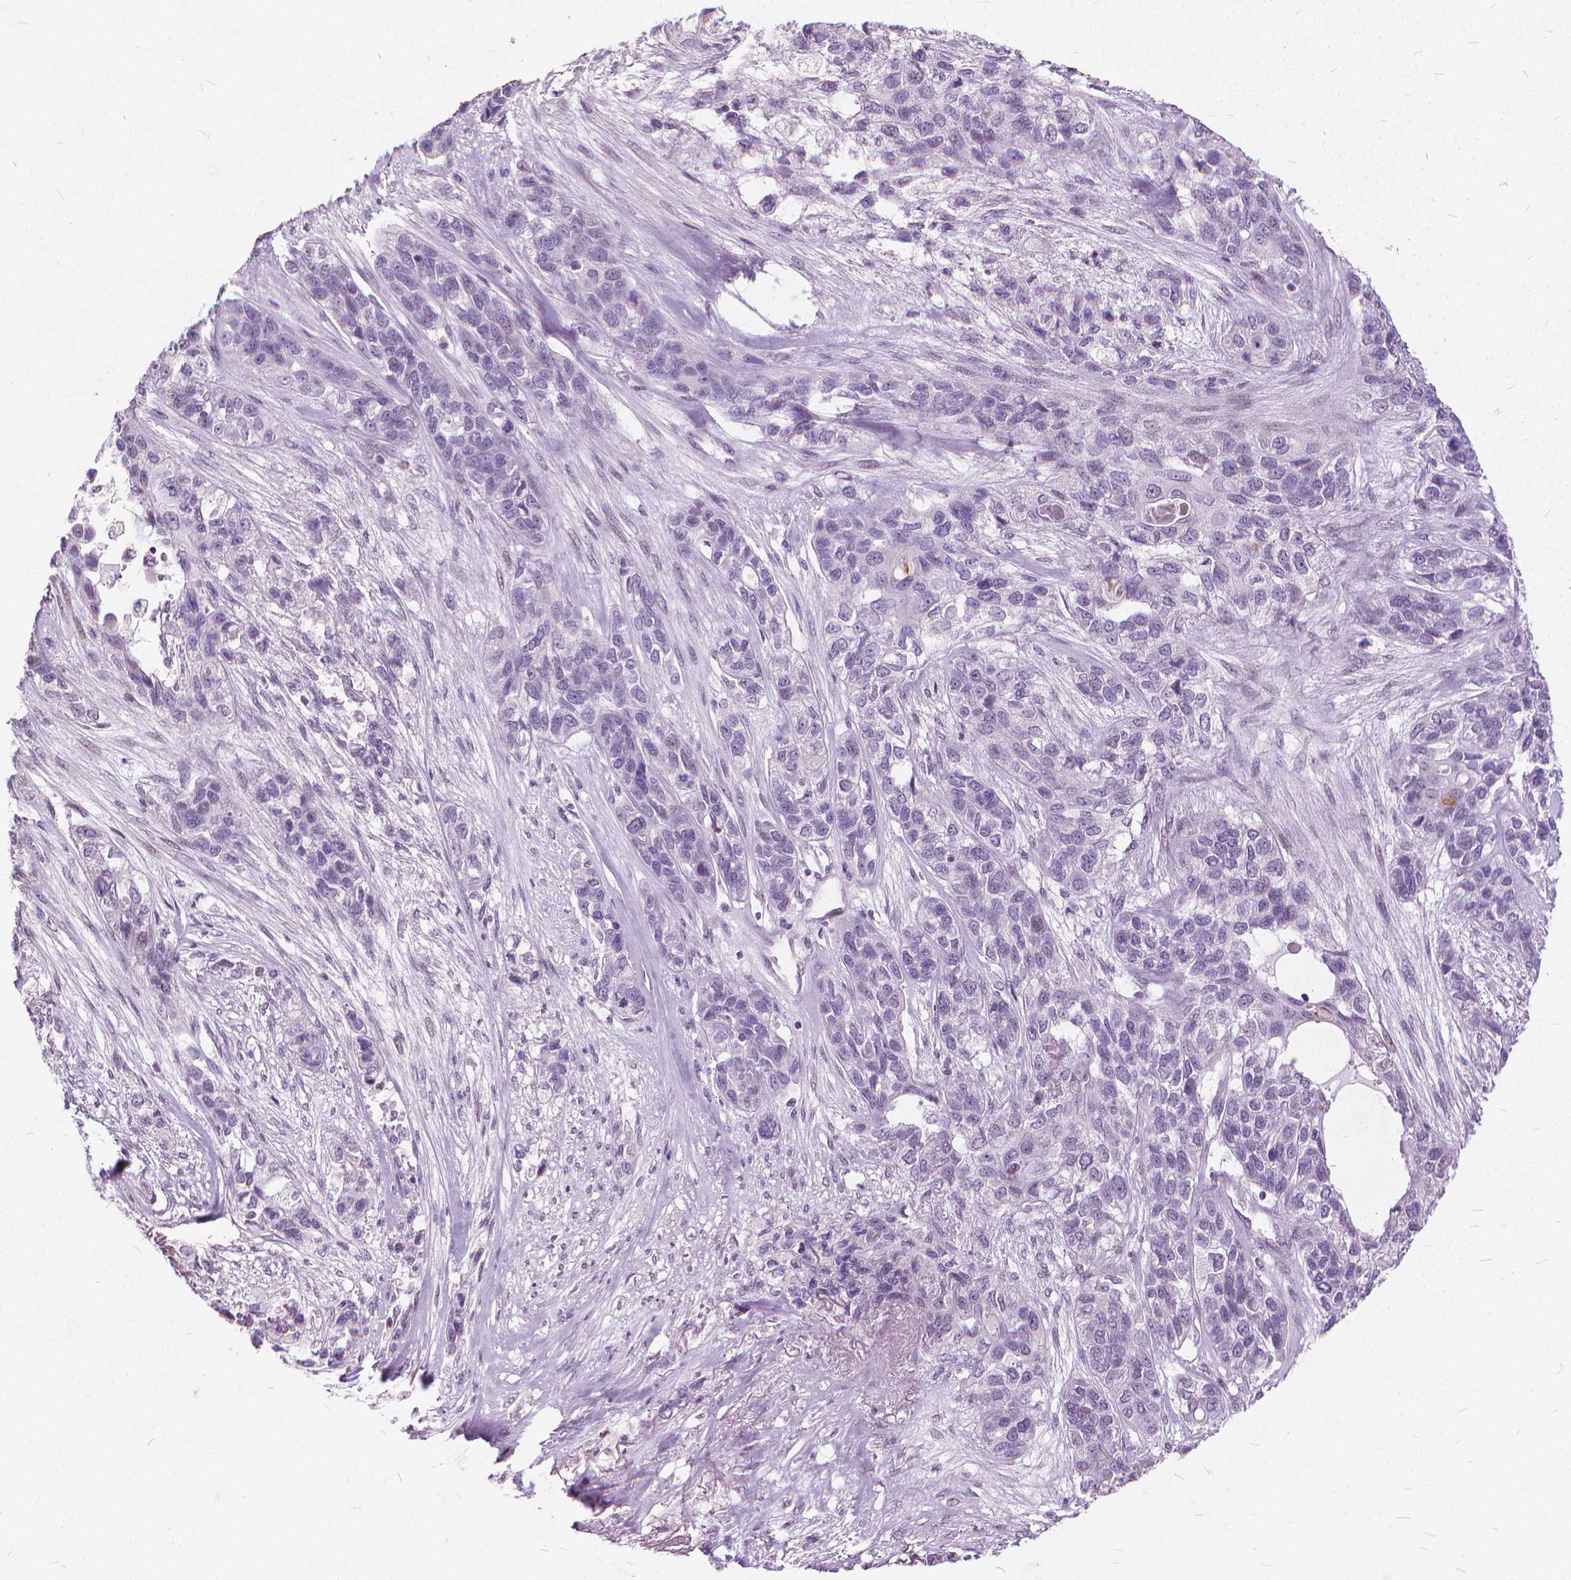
{"staining": {"intensity": "negative", "quantity": "none", "location": "none"}, "tissue": "lung cancer", "cell_type": "Tumor cells", "image_type": "cancer", "snomed": [{"axis": "morphology", "description": "Squamous cell carcinoma, NOS"}, {"axis": "topography", "description": "Lung"}], "caption": "This is an IHC histopathology image of human lung squamous cell carcinoma. There is no expression in tumor cells.", "gene": "STAT5B", "patient": {"sex": "female", "age": 70}}